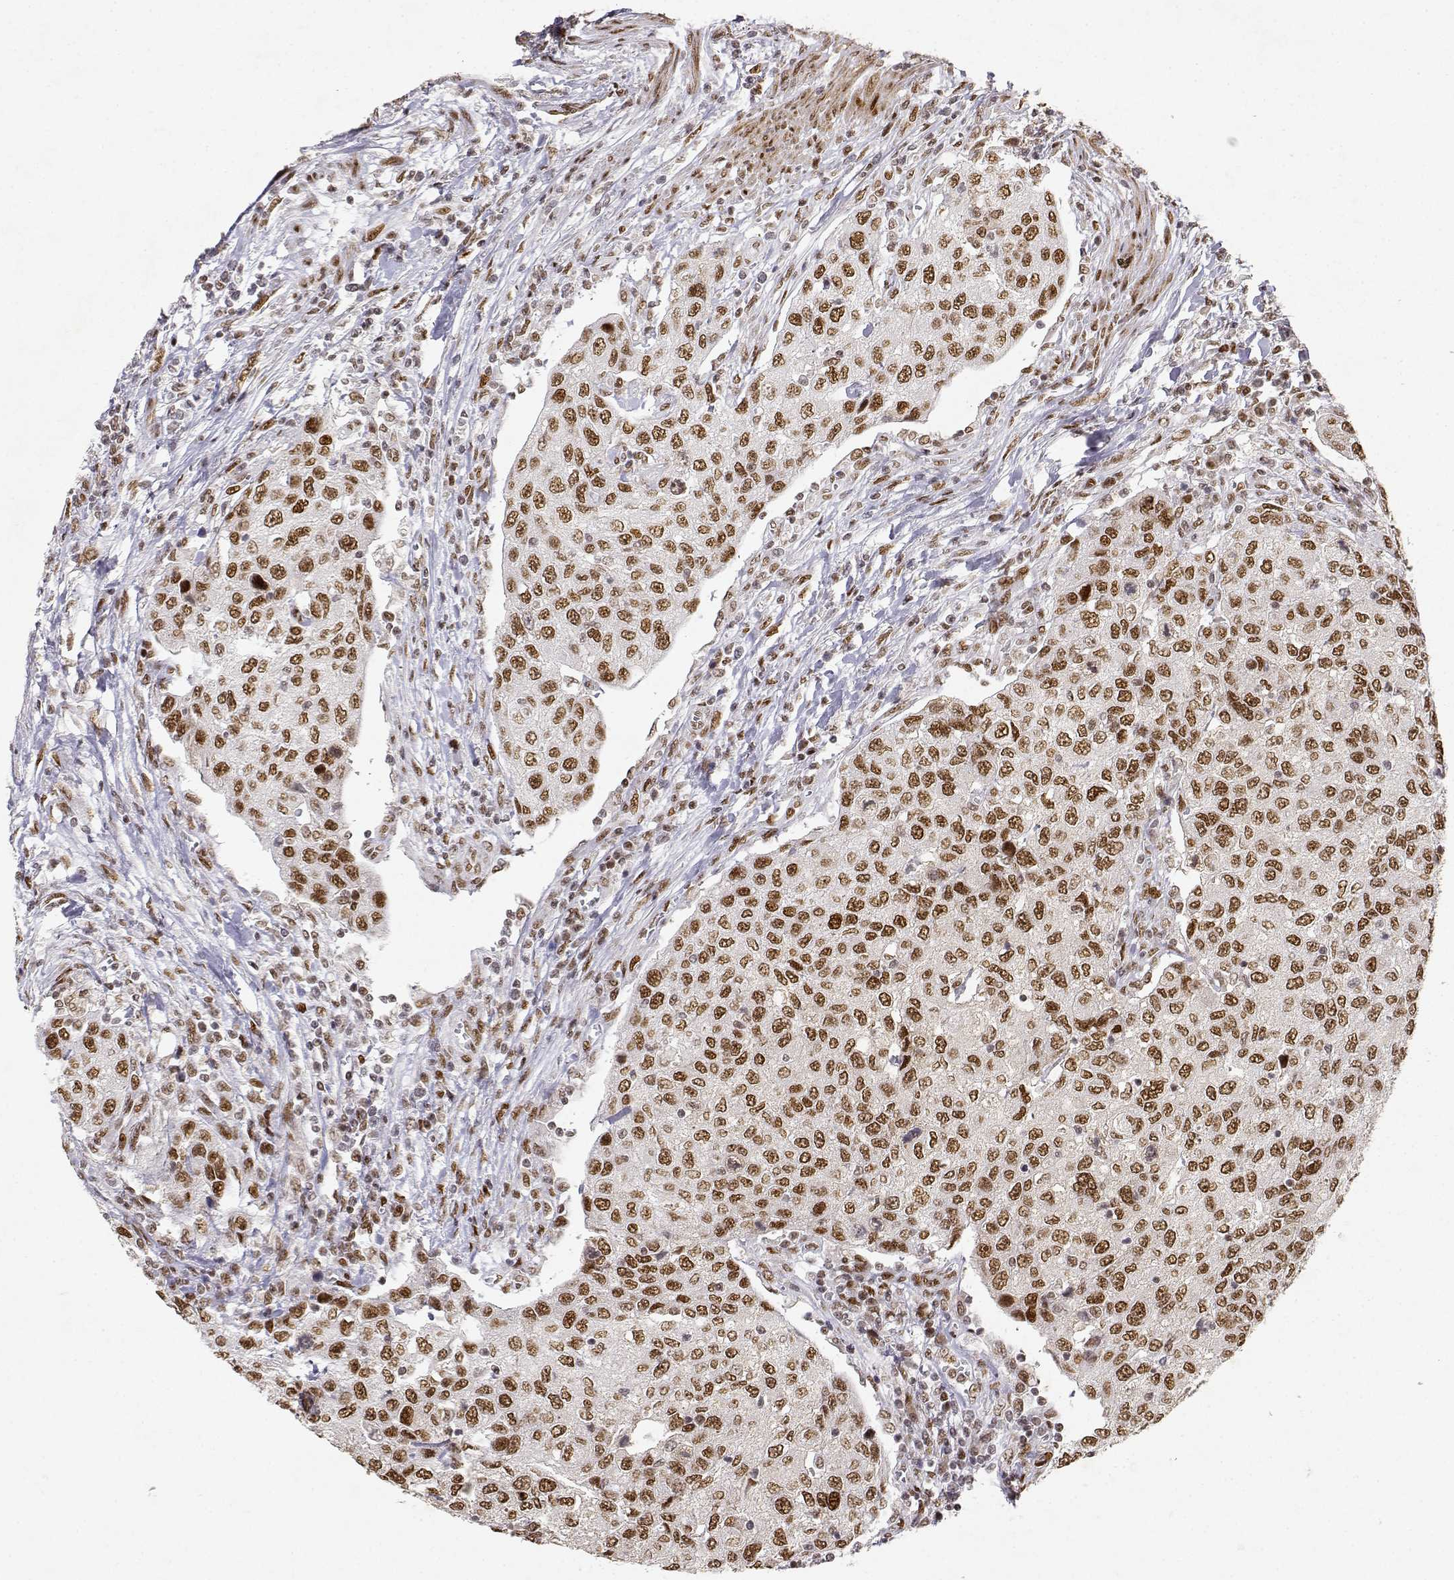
{"staining": {"intensity": "moderate", "quantity": ">75%", "location": "nuclear"}, "tissue": "urothelial cancer", "cell_type": "Tumor cells", "image_type": "cancer", "snomed": [{"axis": "morphology", "description": "Urothelial carcinoma, High grade"}, {"axis": "topography", "description": "Urinary bladder"}], "caption": "Urothelial cancer tissue exhibits moderate nuclear positivity in approximately >75% of tumor cells", "gene": "RSF1", "patient": {"sex": "female", "age": 78}}